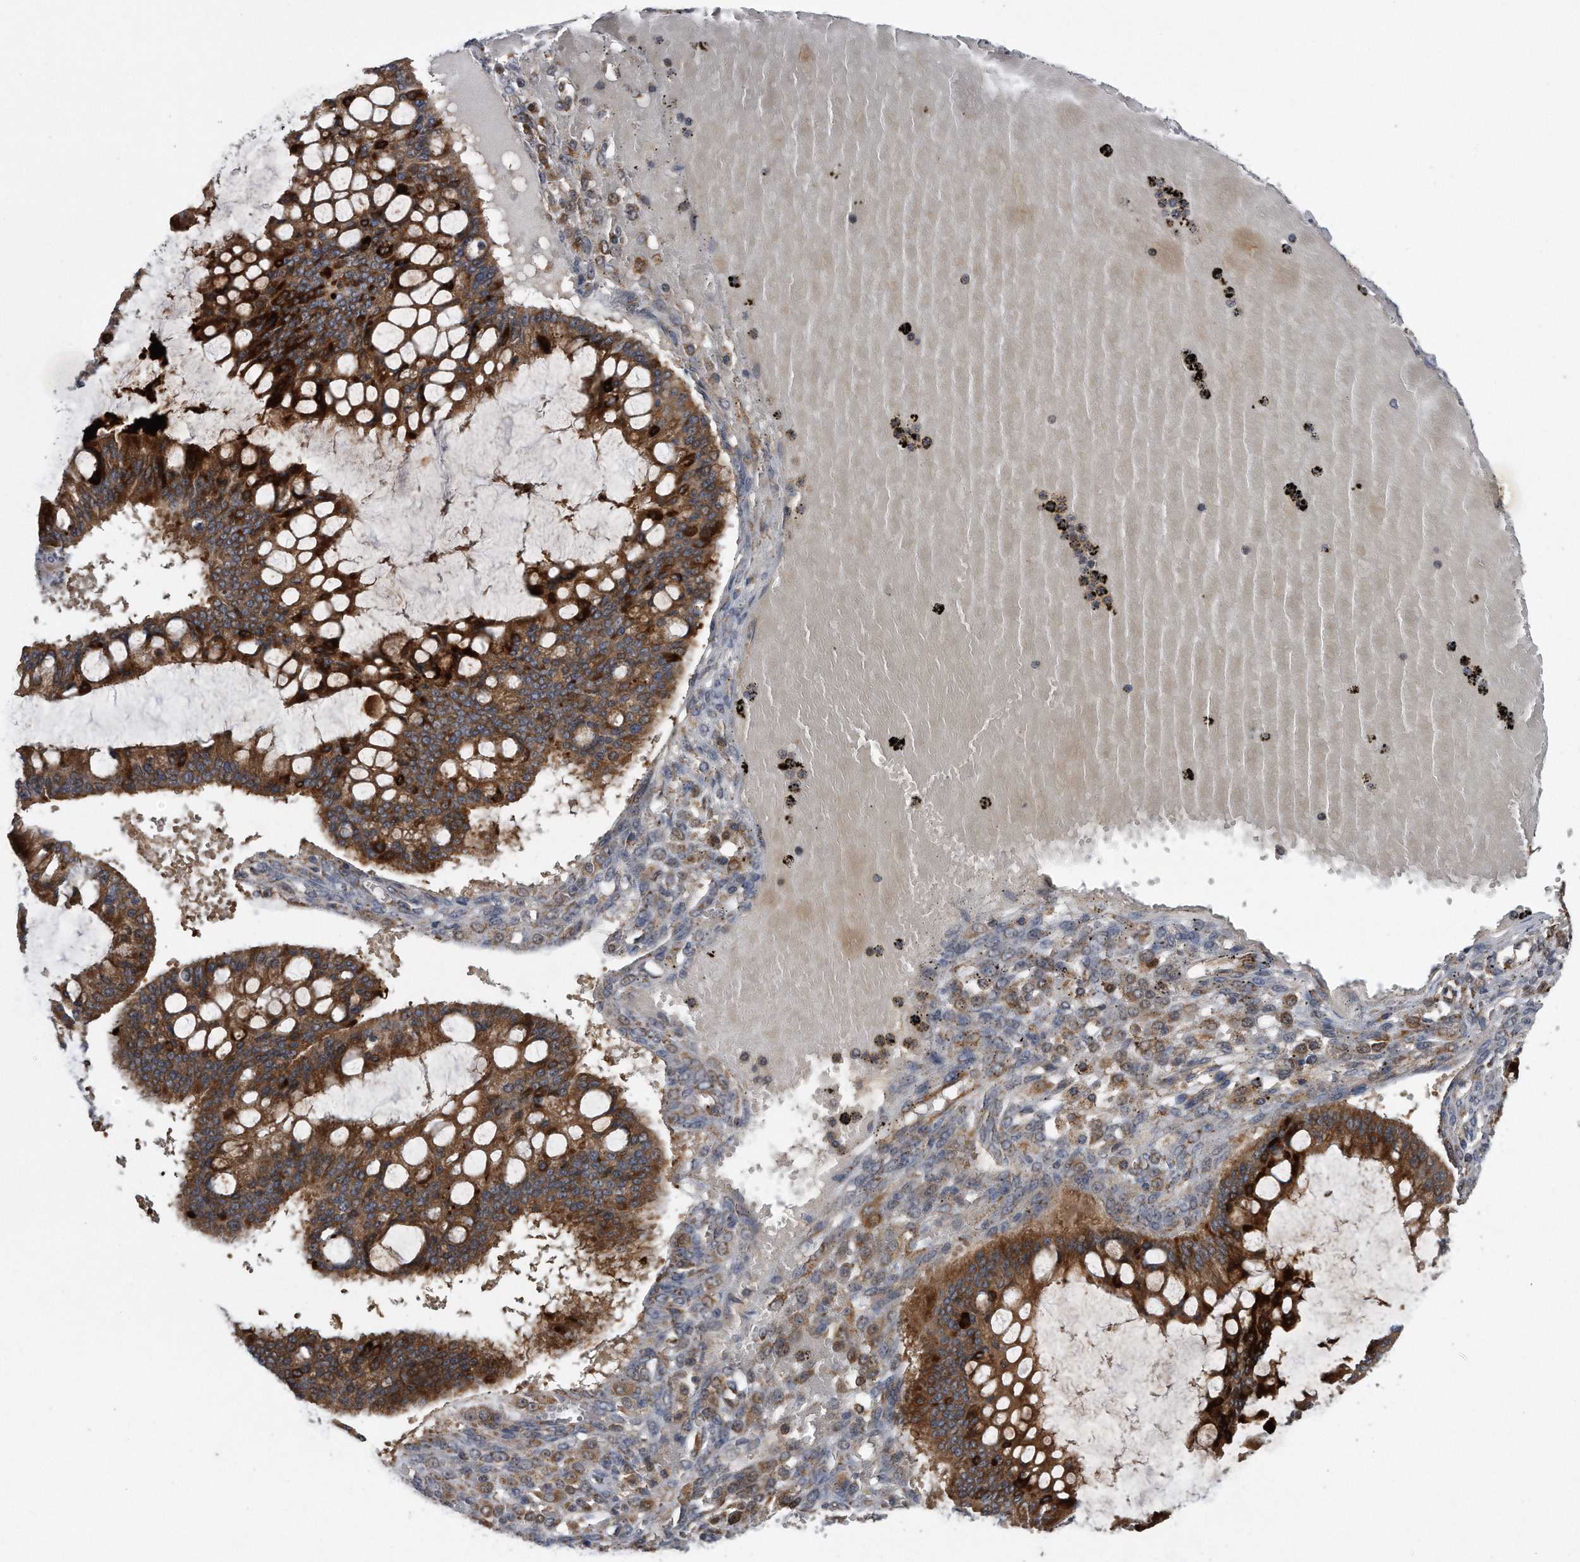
{"staining": {"intensity": "strong", "quantity": ">75%", "location": "cytoplasmic/membranous"}, "tissue": "ovarian cancer", "cell_type": "Tumor cells", "image_type": "cancer", "snomed": [{"axis": "morphology", "description": "Cystadenocarcinoma, mucinous, NOS"}, {"axis": "topography", "description": "Ovary"}], "caption": "Mucinous cystadenocarcinoma (ovarian) tissue demonstrates strong cytoplasmic/membranous staining in about >75% of tumor cells, visualized by immunohistochemistry.", "gene": "ALPK2", "patient": {"sex": "female", "age": 73}}